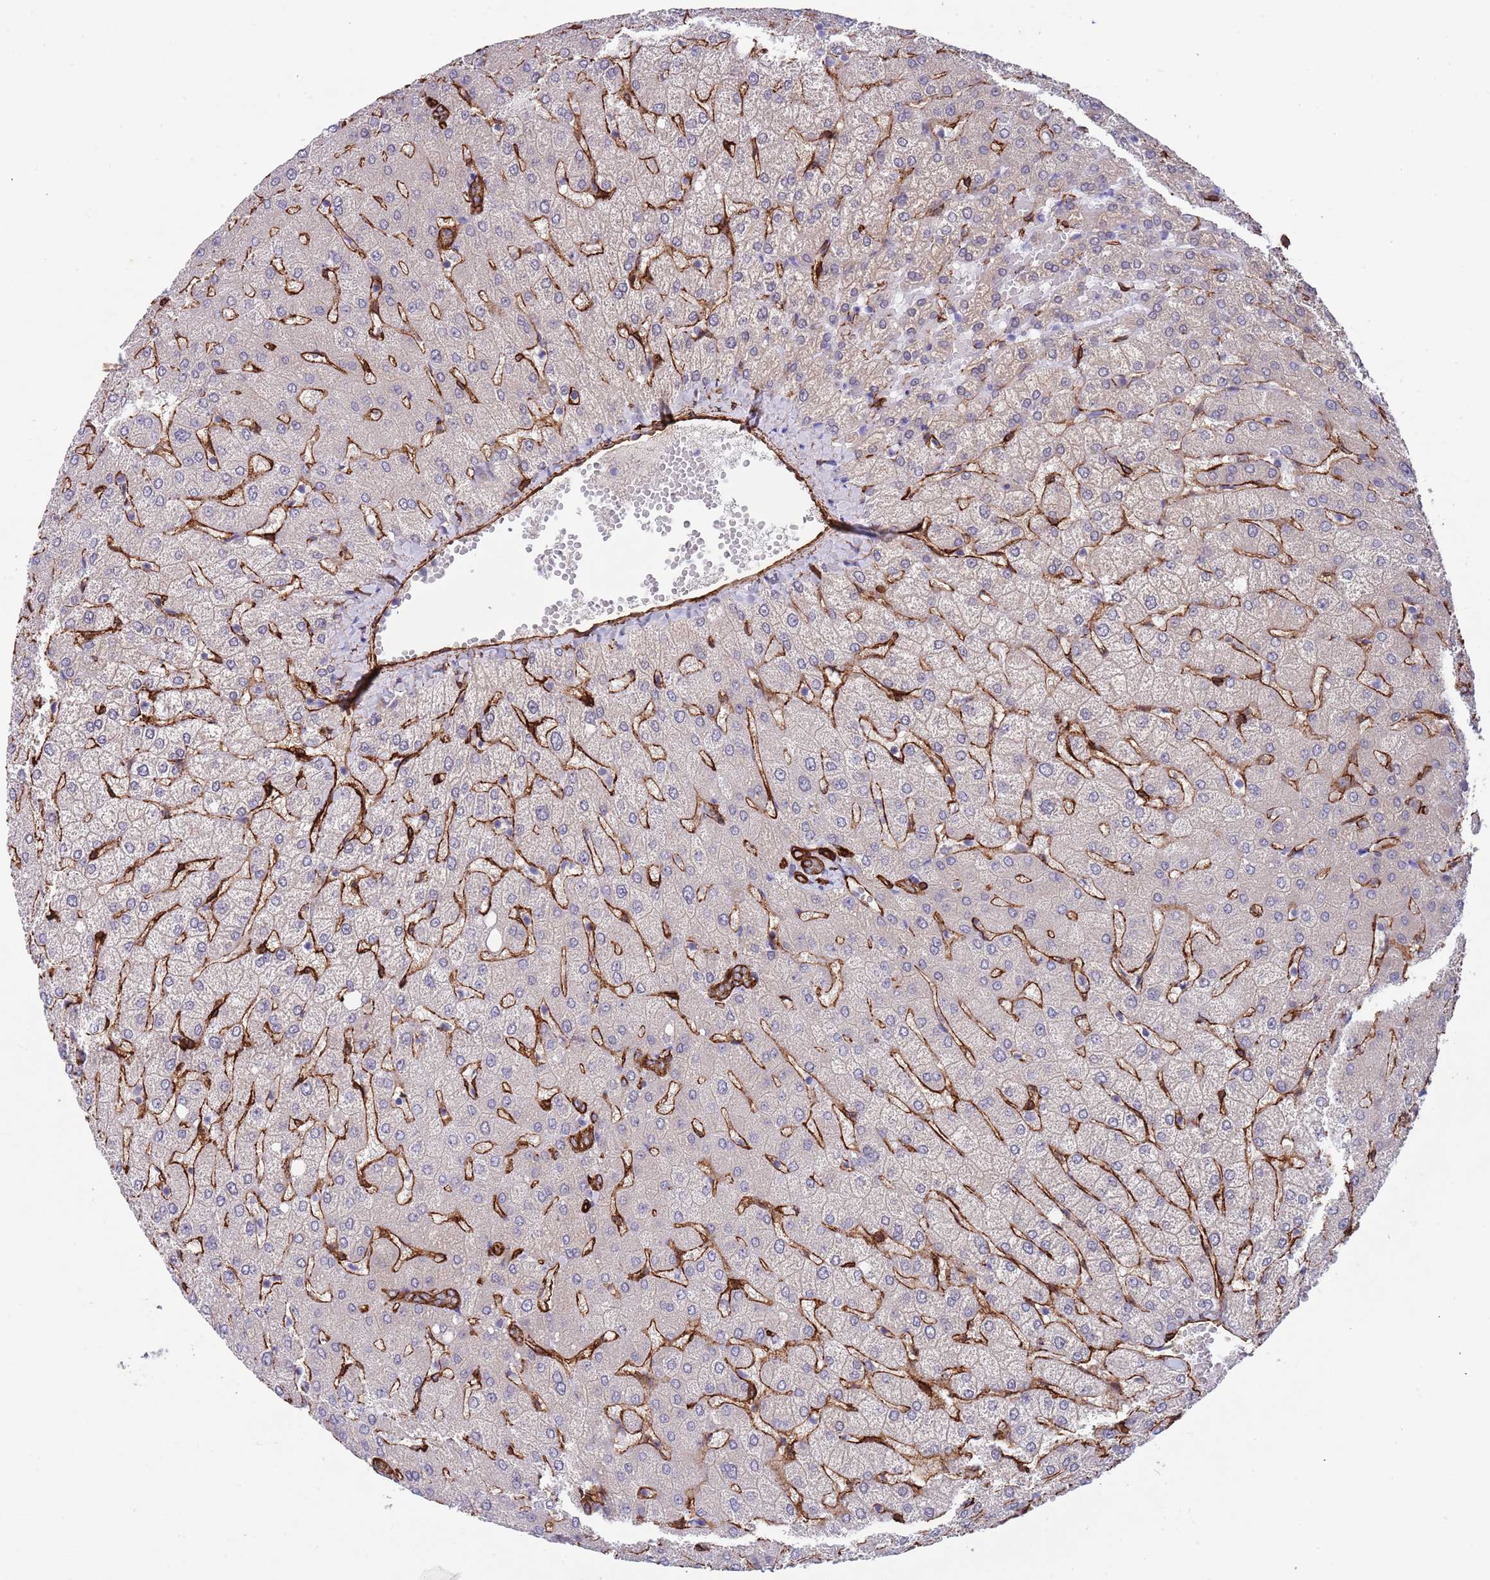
{"staining": {"intensity": "strong", "quantity": ">75%", "location": "cytoplasmic/membranous"}, "tissue": "liver", "cell_type": "Cholangiocytes", "image_type": "normal", "snomed": [{"axis": "morphology", "description": "Normal tissue, NOS"}, {"axis": "topography", "description": "Liver"}], "caption": "A brown stain shows strong cytoplasmic/membranous expression of a protein in cholangiocytes of normal human liver.", "gene": "CAV2", "patient": {"sex": "female", "age": 54}}